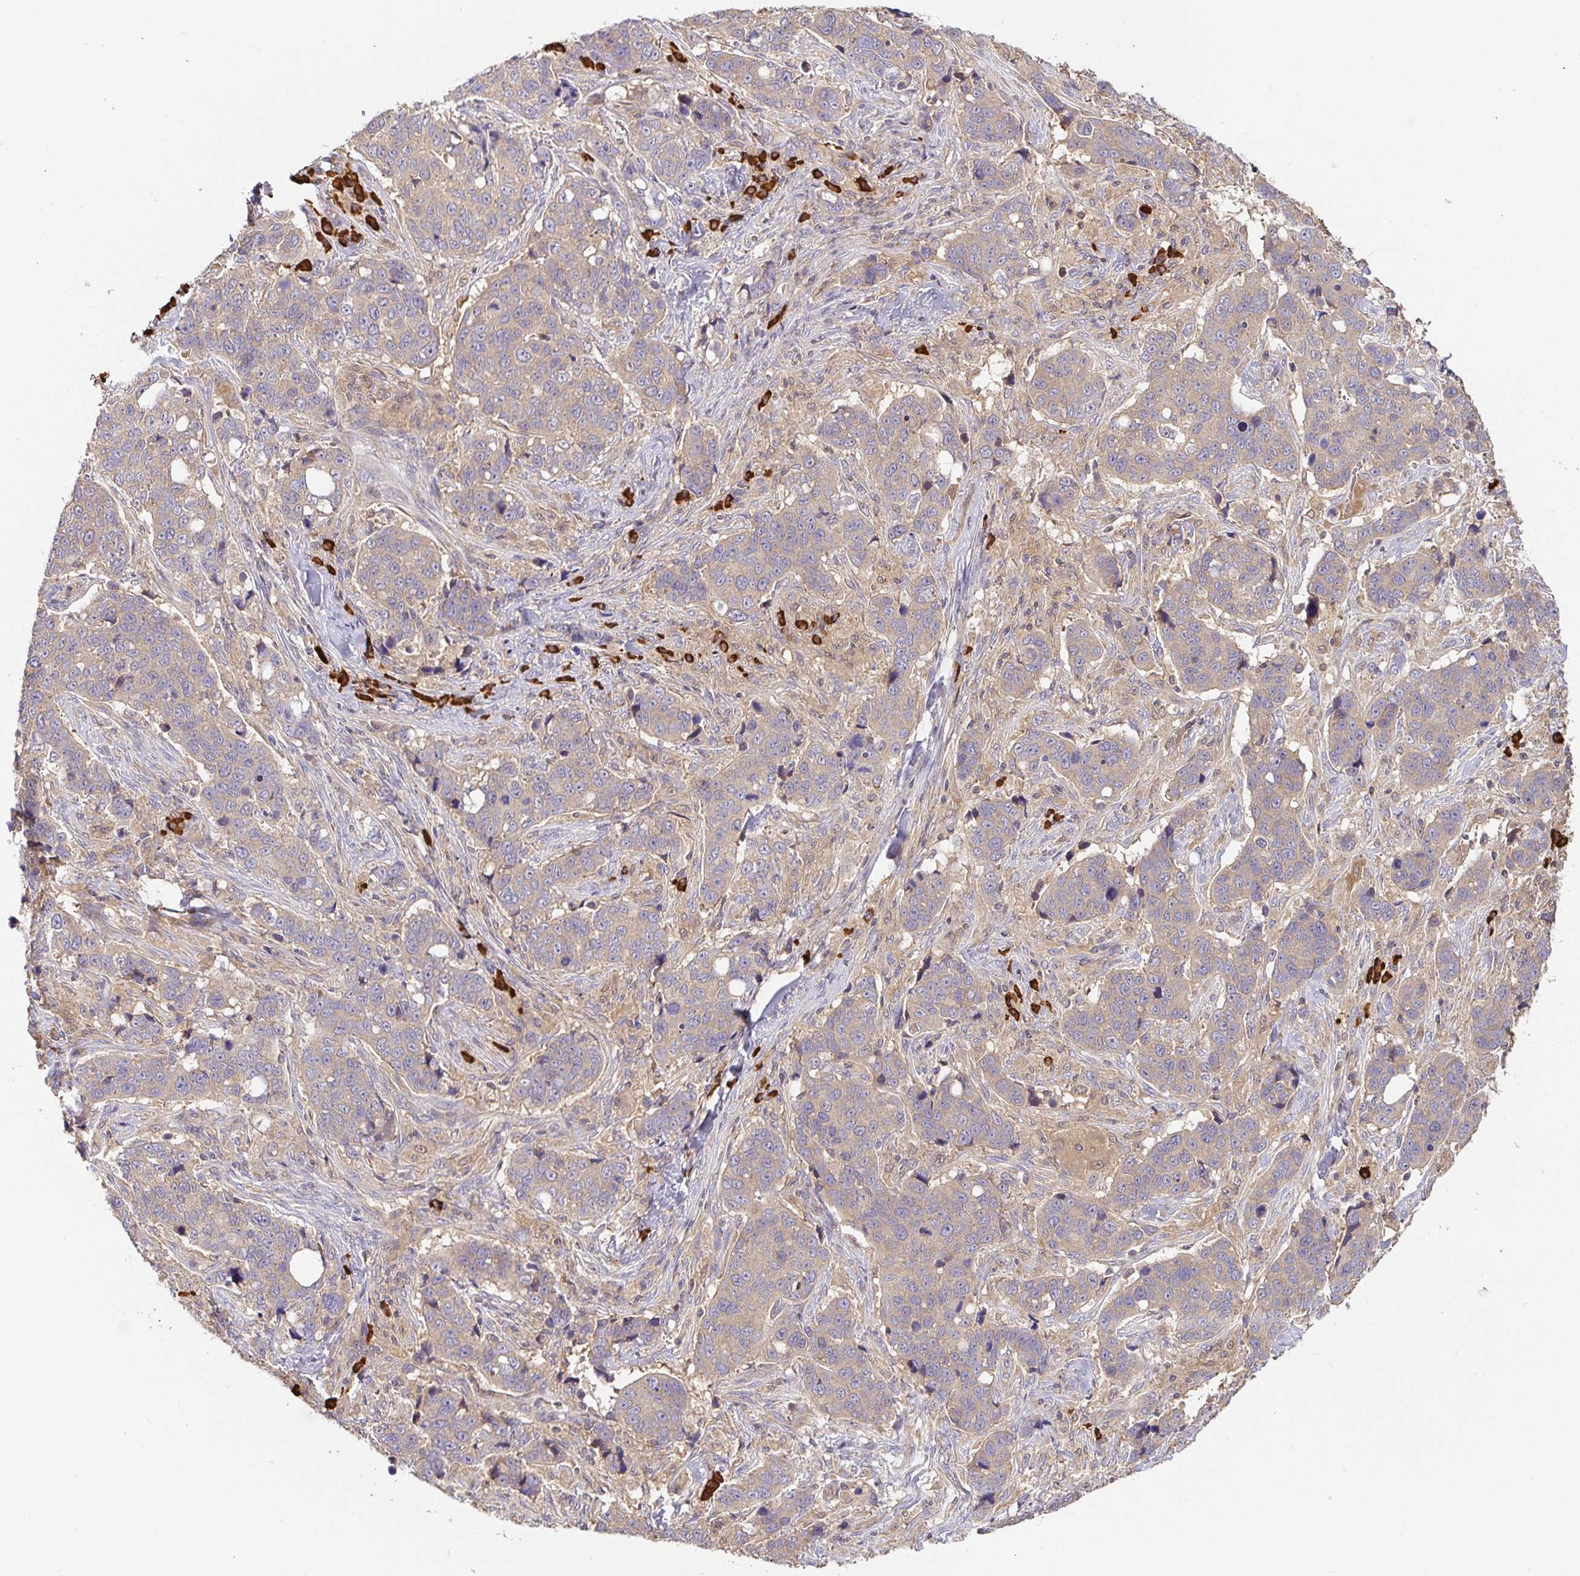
{"staining": {"intensity": "negative", "quantity": "none", "location": "none"}, "tissue": "lung cancer", "cell_type": "Tumor cells", "image_type": "cancer", "snomed": [{"axis": "morphology", "description": "Squamous cell carcinoma, NOS"}, {"axis": "topography", "description": "Lymph node"}, {"axis": "topography", "description": "Lung"}], "caption": "Immunohistochemistry of human lung squamous cell carcinoma exhibits no expression in tumor cells. The staining was performed using DAB (3,3'-diaminobenzidine) to visualize the protein expression in brown, while the nuclei were stained in blue with hematoxylin (Magnification: 20x).", "gene": "HAGH", "patient": {"sex": "male", "age": 61}}